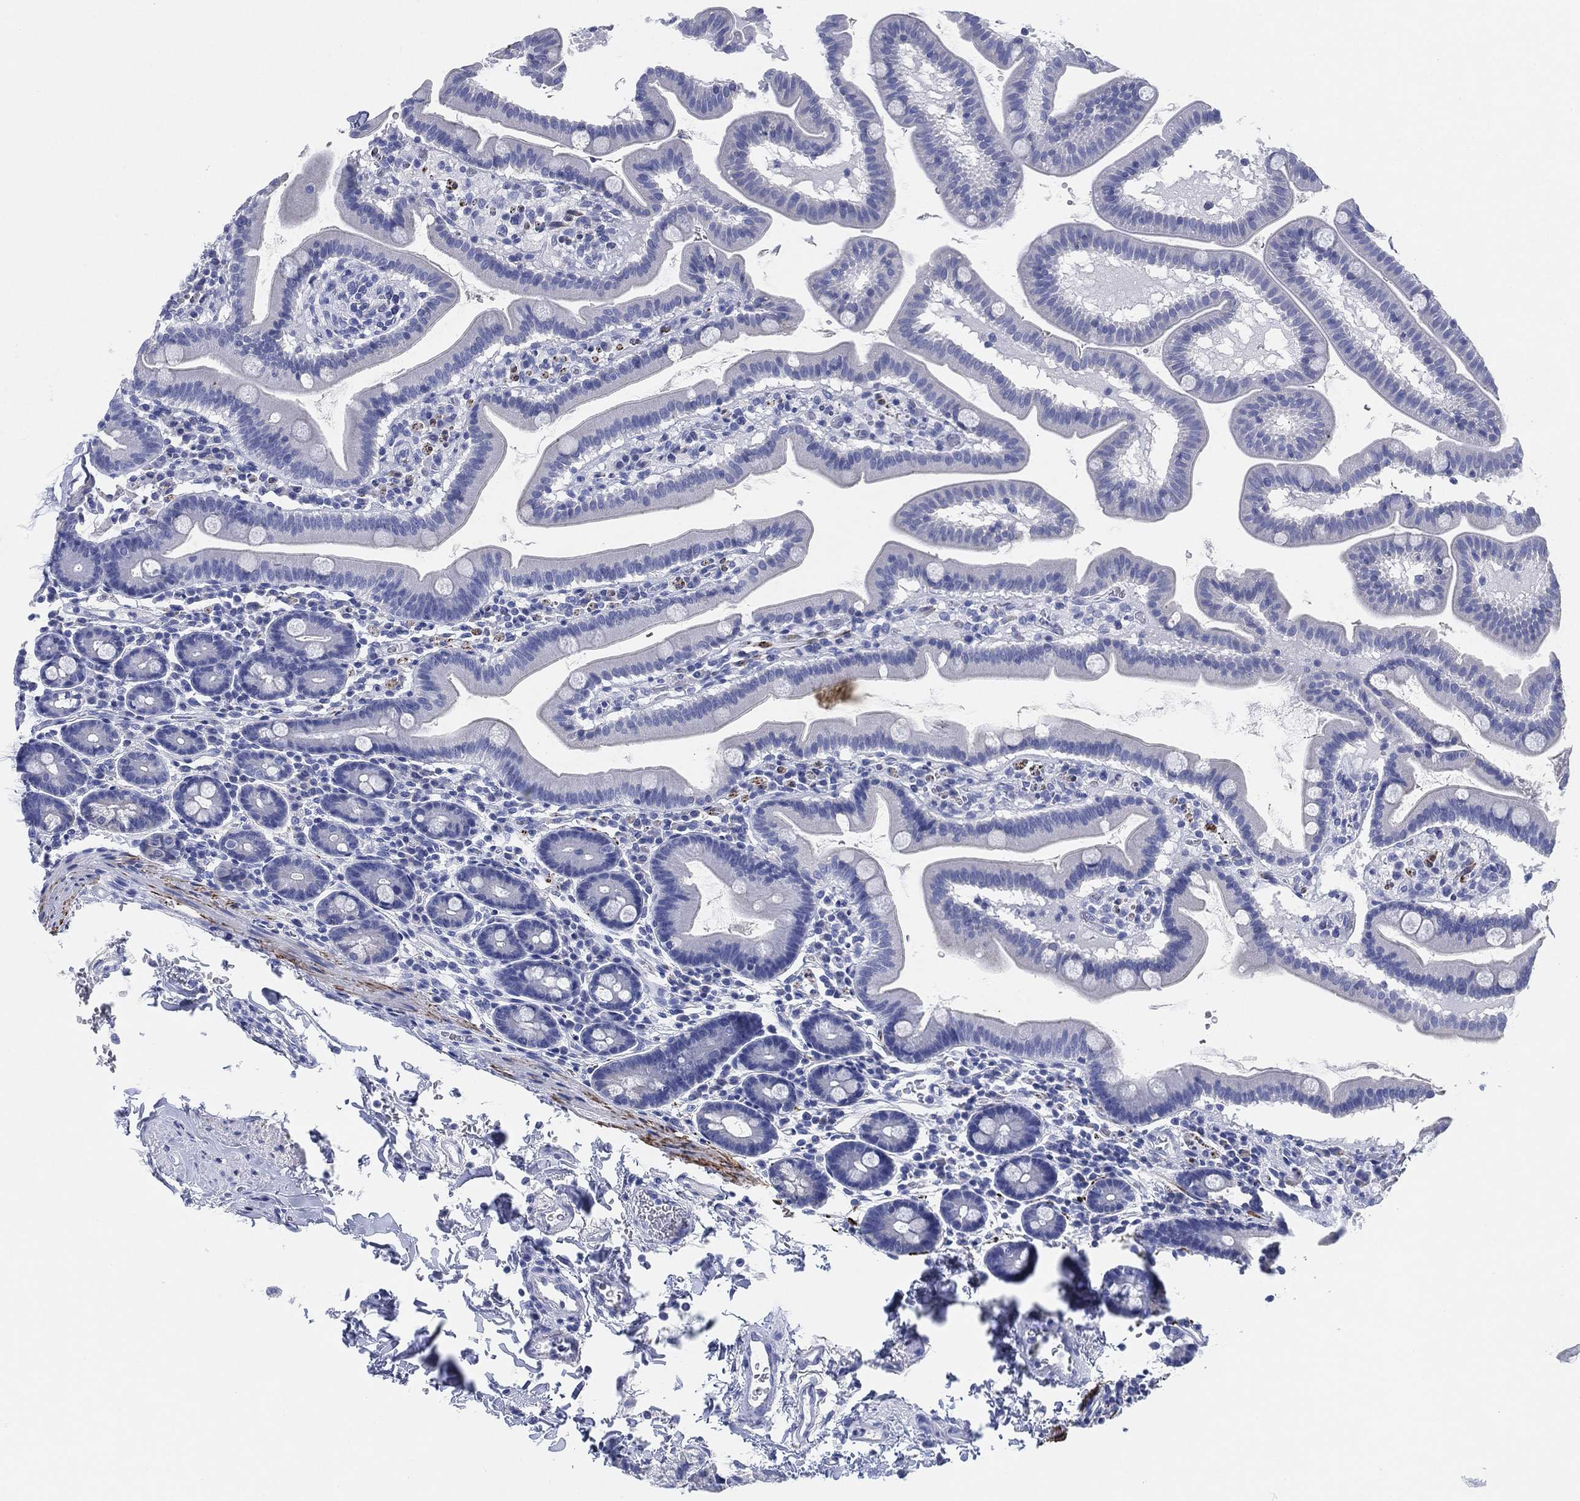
{"staining": {"intensity": "negative", "quantity": "none", "location": "none"}, "tissue": "duodenum", "cell_type": "Glandular cells", "image_type": "normal", "snomed": [{"axis": "morphology", "description": "Normal tissue, NOS"}, {"axis": "topography", "description": "Duodenum"}], "caption": "A photomicrograph of human duodenum is negative for staining in glandular cells. (Brightfield microscopy of DAB immunohistochemistry (IHC) at high magnification).", "gene": "SLC9C2", "patient": {"sex": "male", "age": 59}}